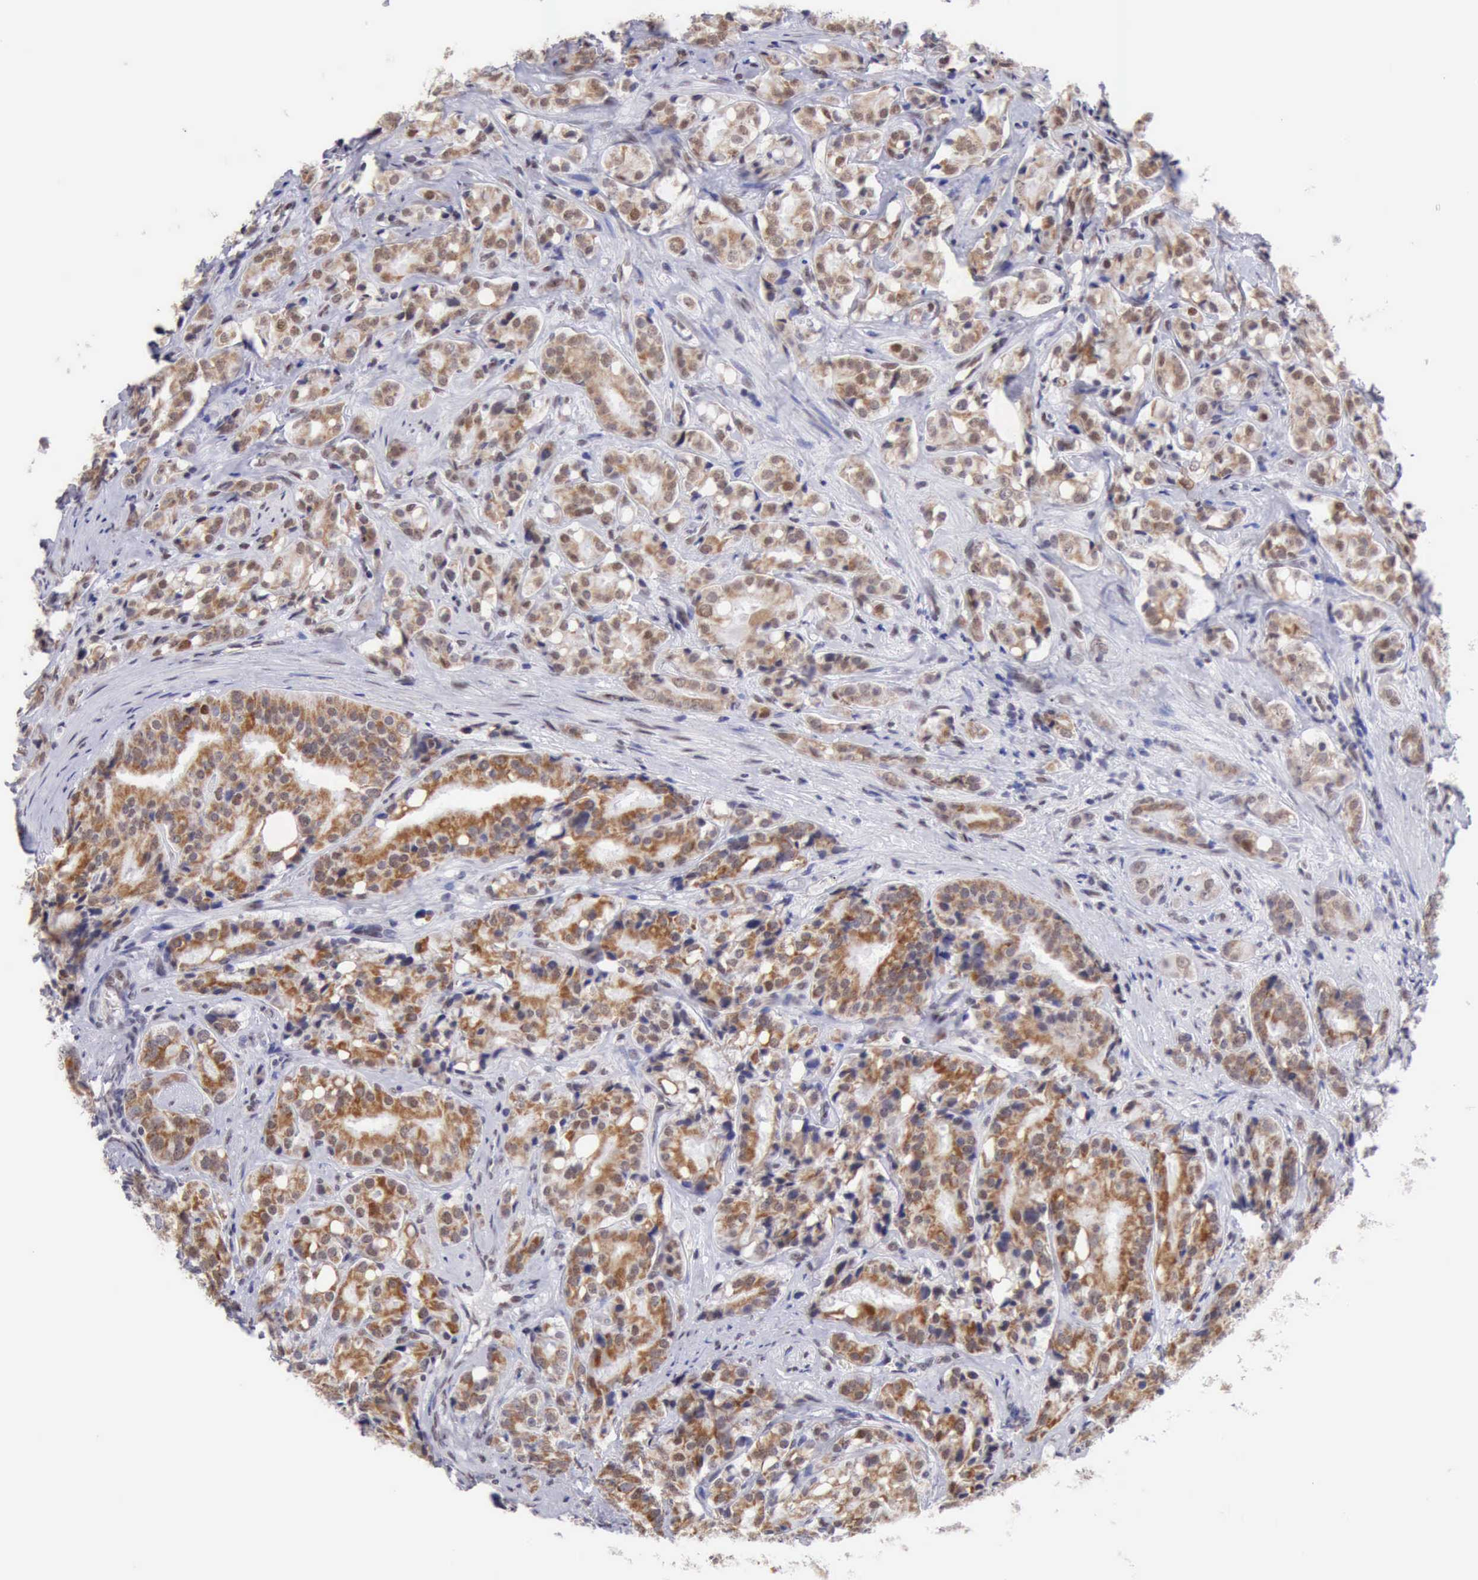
{"staining": {"intensity": "moderate", "quantity": ">75%", "location": "cytoplasmic/membranous,nuclear"}, "tissue": "prostate cancer", "cell_type": "Tumor cells", "image_type": "cancer", "snomed": [{"axis": "morphology", "description": "Adenocarcinoma, High grade"}, {"axis": "topography", "description": "Prostate"}], "caption": "A medium amount of moderate cytoplasmic/membranous and nuclear expression is appreciated in approximately >75% of tumor cells in prostate cancer tissue.", "gene": "ERCC4", "patient": {"sex": "male", "age": 68}}